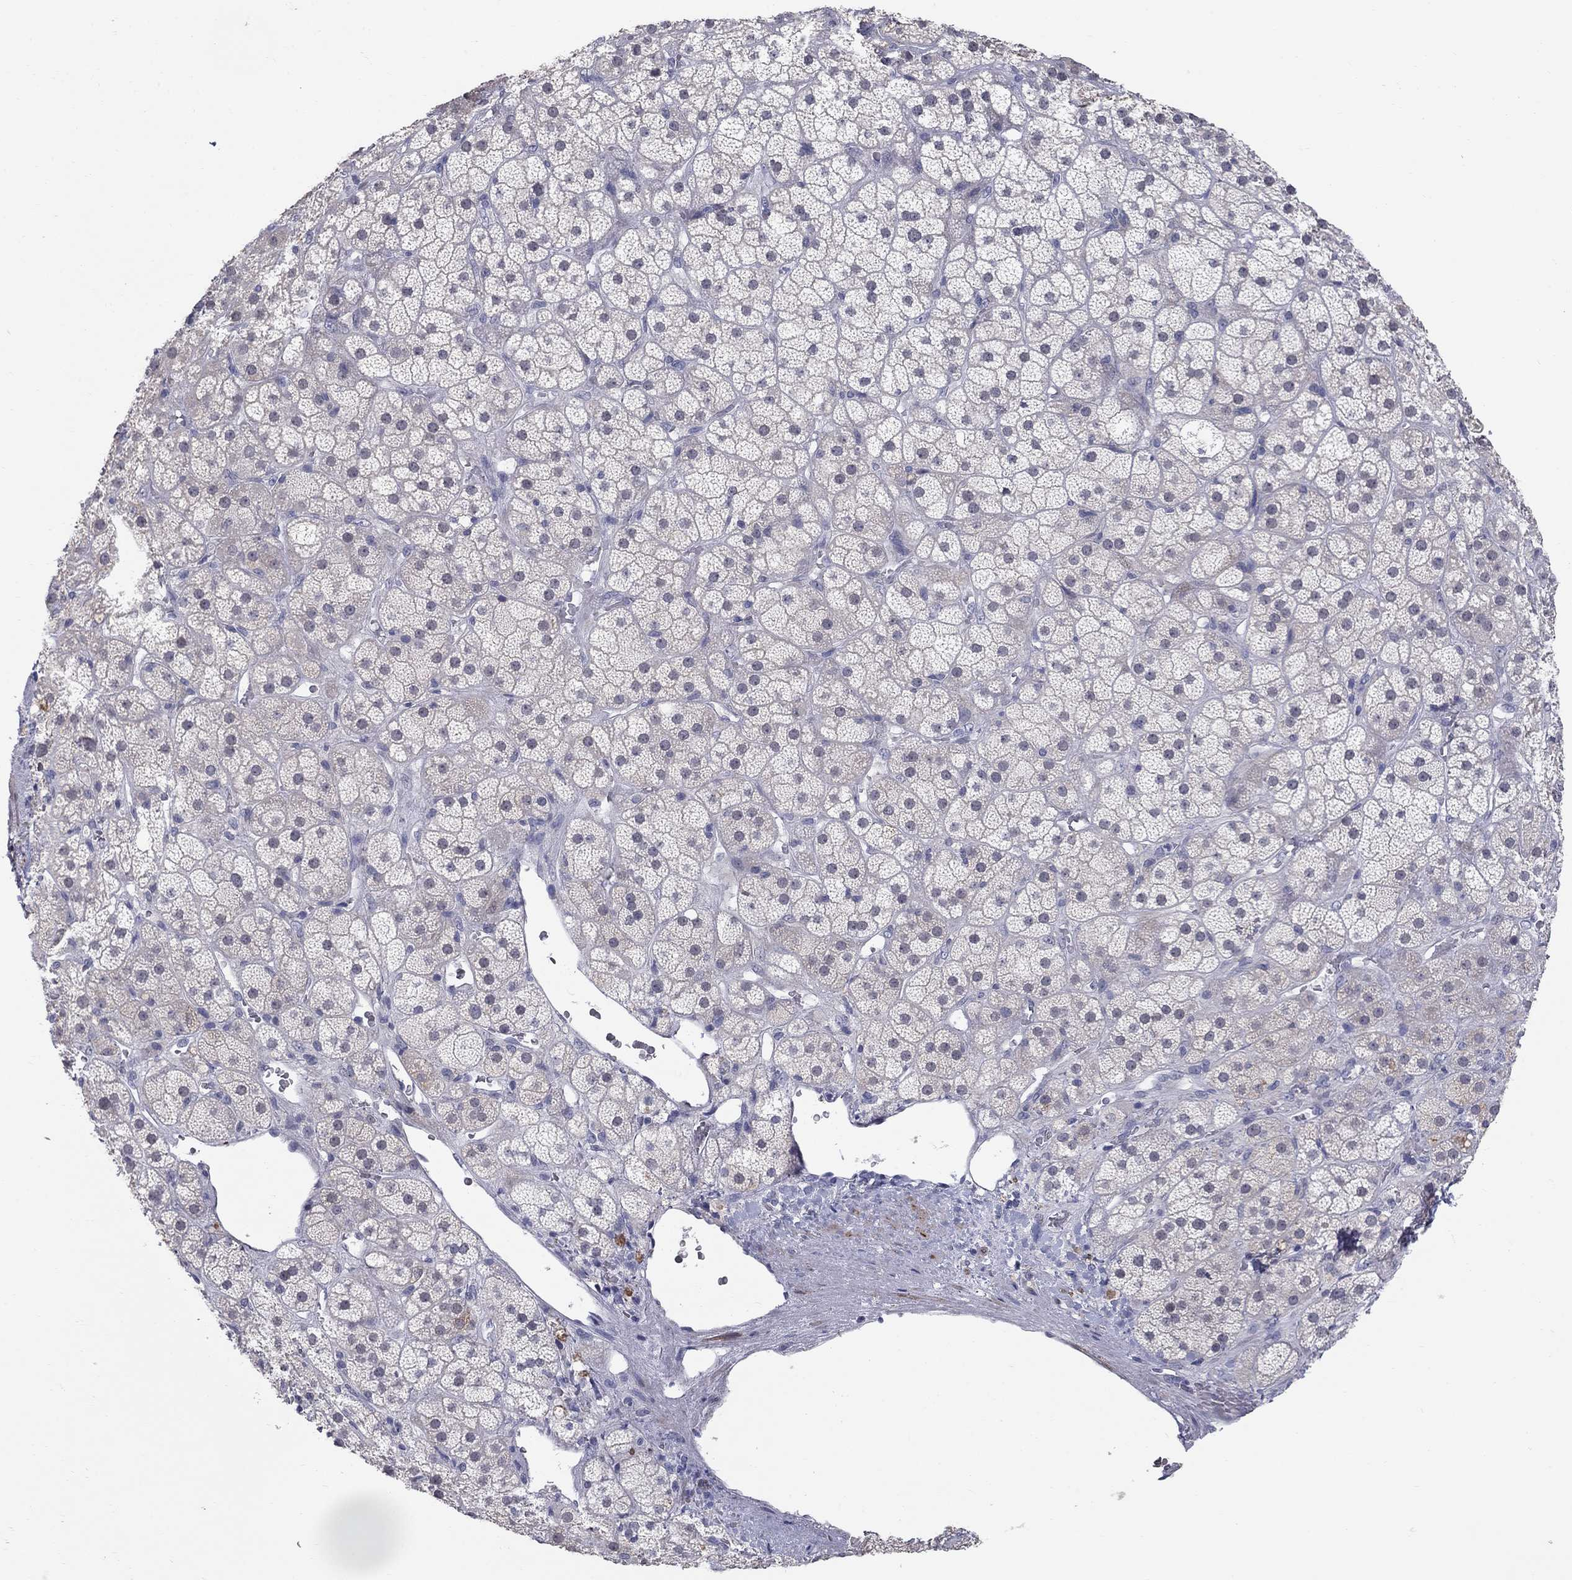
{"staining": {"intensity": "weak", "quantity": "<25%", "location": "cytoplasmic/membranous"}, "tissue": "adrenal gland", "cell_type": "Glandular cells", "image_type": "normal", "snomed": [{"axis": "morphology", "description": "Normal tissue, NOS"}, {"axis": "topography", "description": "Adrenal gland"}], "caption": "Micrograph shows no significant protein staining in glandular cells of unremarkable adrenal gland. (Stains: DAB (3,3'-diaminobenzidine) IHC with hematoxylin counter stain, Microscopy: brightfield microscopy at high magnification).", "gene": "NTRK2", "patient": {"sex": "male", "age": 57}}